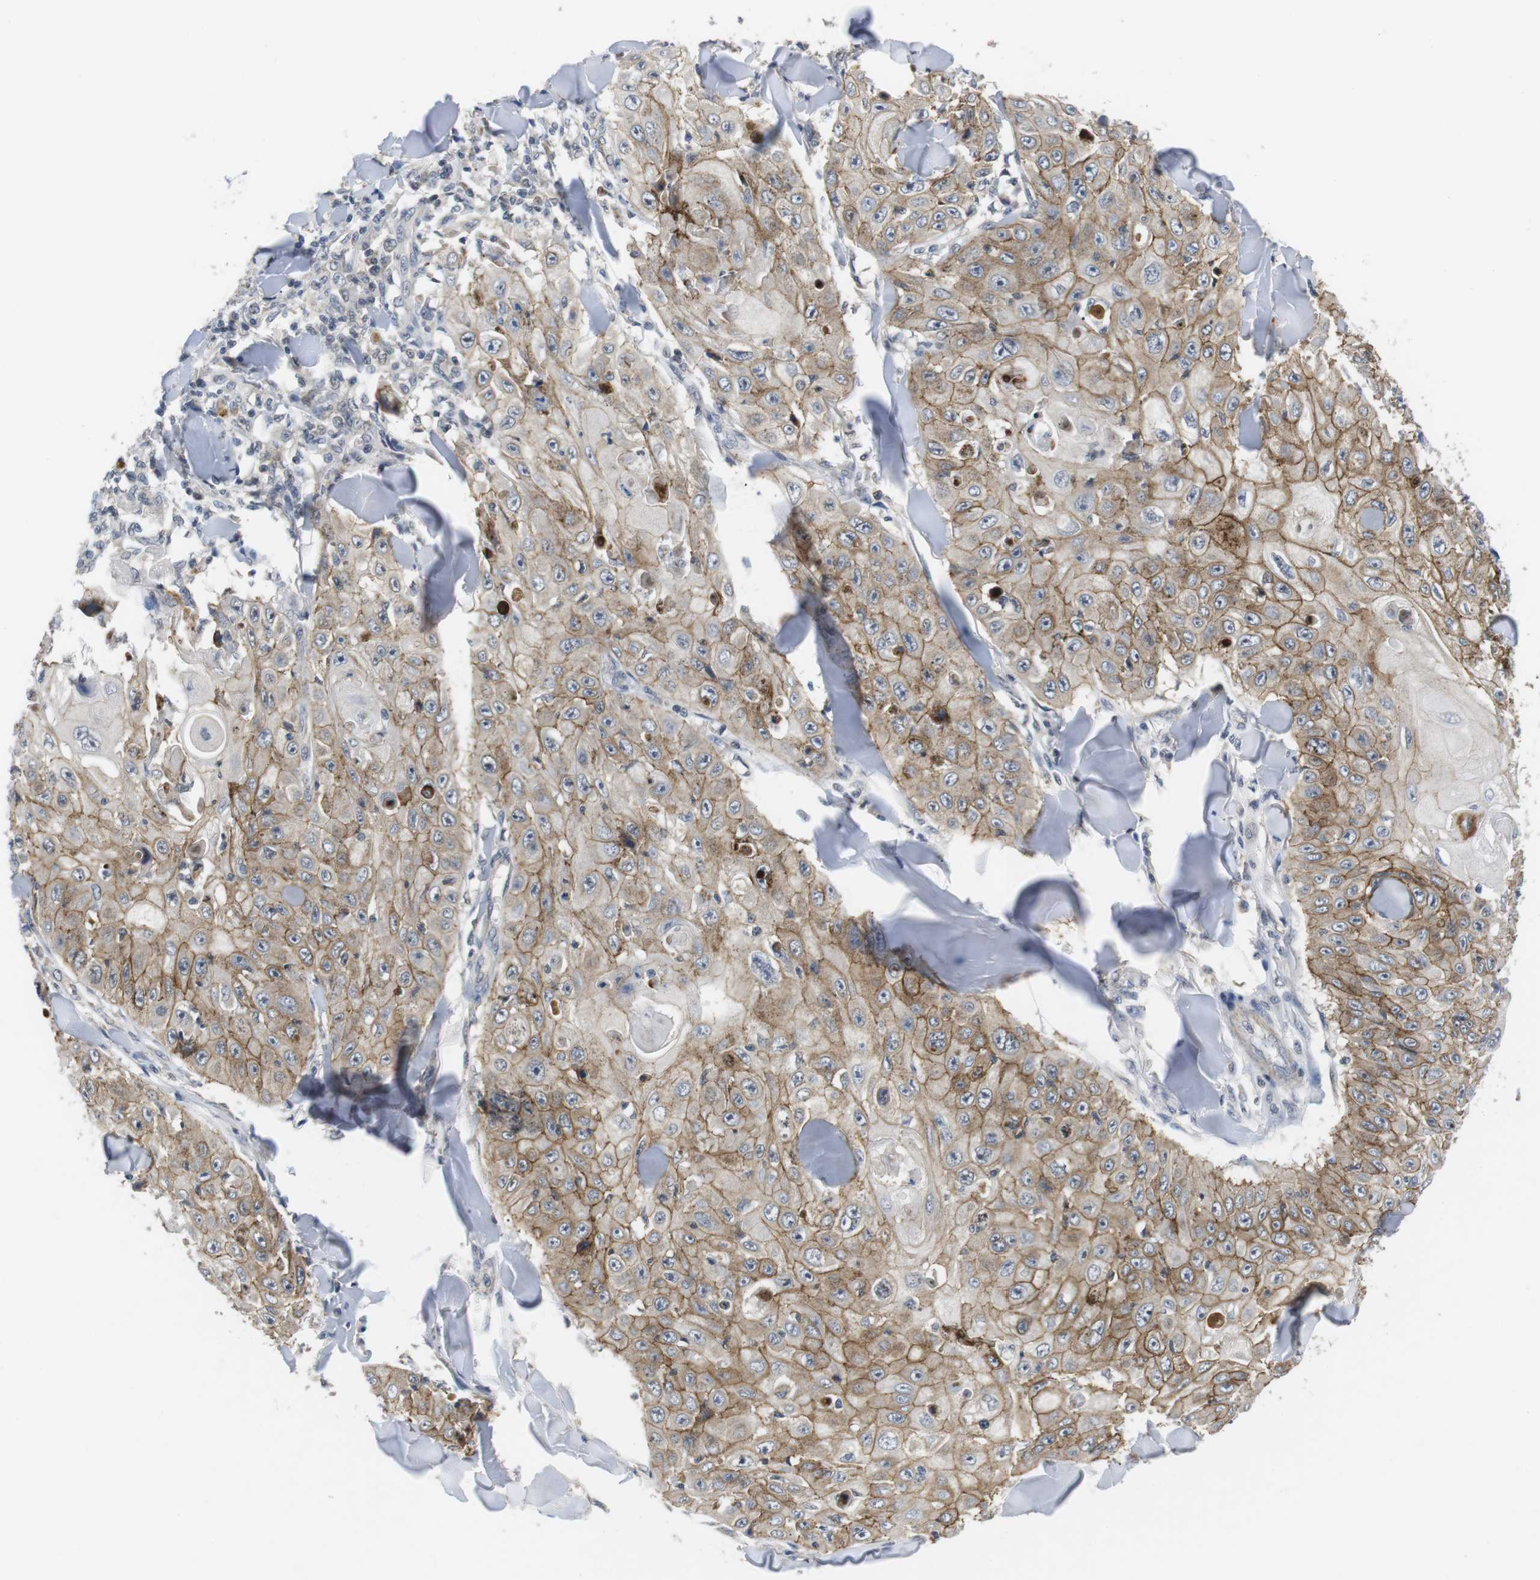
{"staining": {"intensity": "moderate", "quantity": ">75%", "location": "cytoplasmic/membranous"}, "tissue": "skin cancer", "cell_type": "Tumor cells", "image_type": "cancer", "snomed": [{"axis": "morphology", "description": "Squamous cell carcinoma, NOS"}, {"axis": "topography", "description": "Skin"}], "caption": "Moderate cytoplasmic/membranous positivity for a protein is present in approximately >75% of tumor cells of squamous cell carcinoma (skin) using IHC.", "gene": "NECTIN1", "patient": {"sex": "male", "age": 86}}